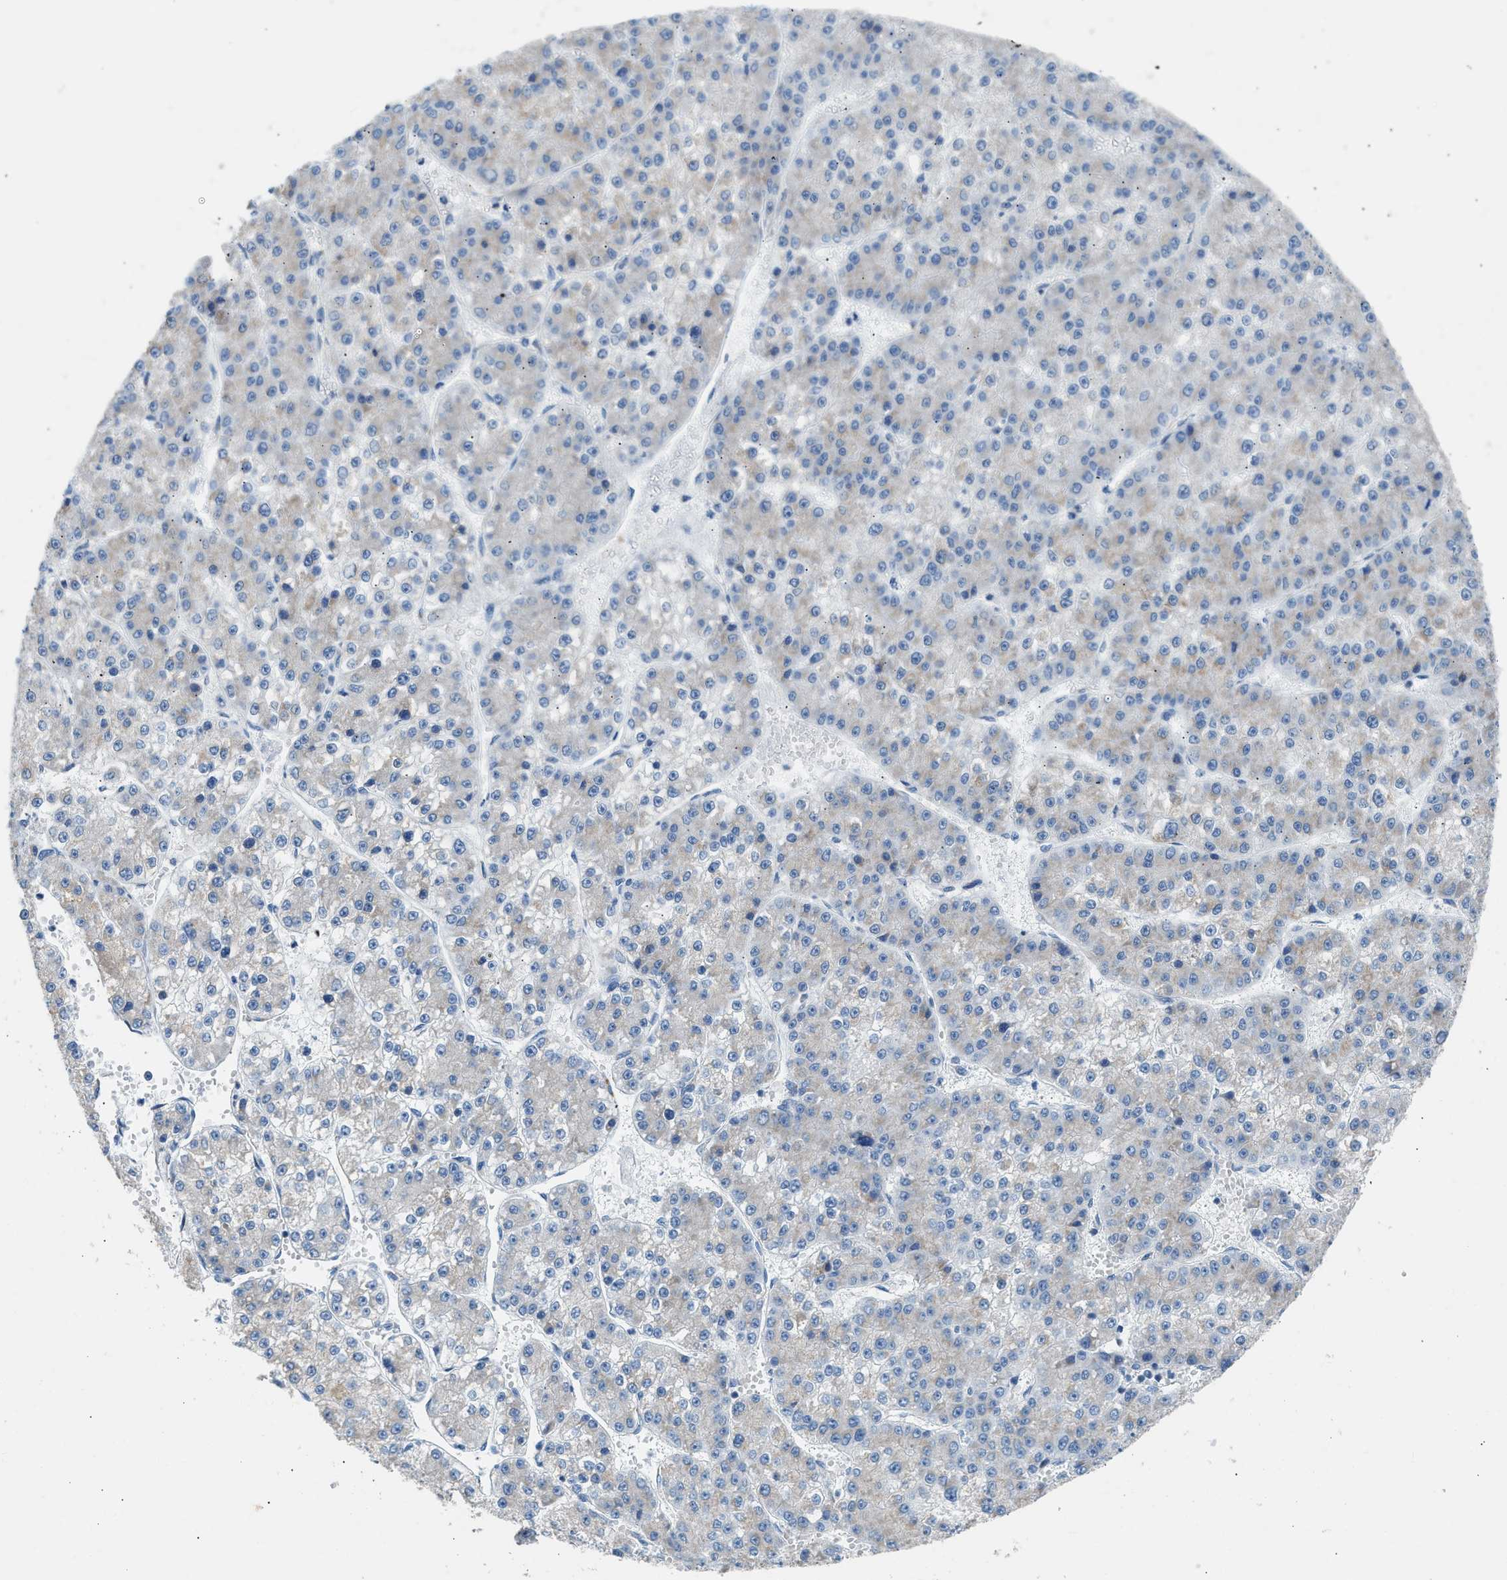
{"staining": {"intensity": "weak", "quantity": "<25%", "location": "cytoplasmic/membranous"}, "tissue": "liver cancer", "cell_type": "Tumor cells", "image_type": "cancer", "snomed": [{"axis": "morphology", "description": "Carcinoma, Hepatocellular, NOS"}, {"axis": "topography", "description": "Liver"}], "caption": "The micrograph exhibits no staining of tumor cells in liver hepatocellular carcinoma. (DAB immunohistochemistry (IHC) with hematoxylin counter stain).", "gene": "NDUFS8", "patient": {"sex": "female", "age": 73}}